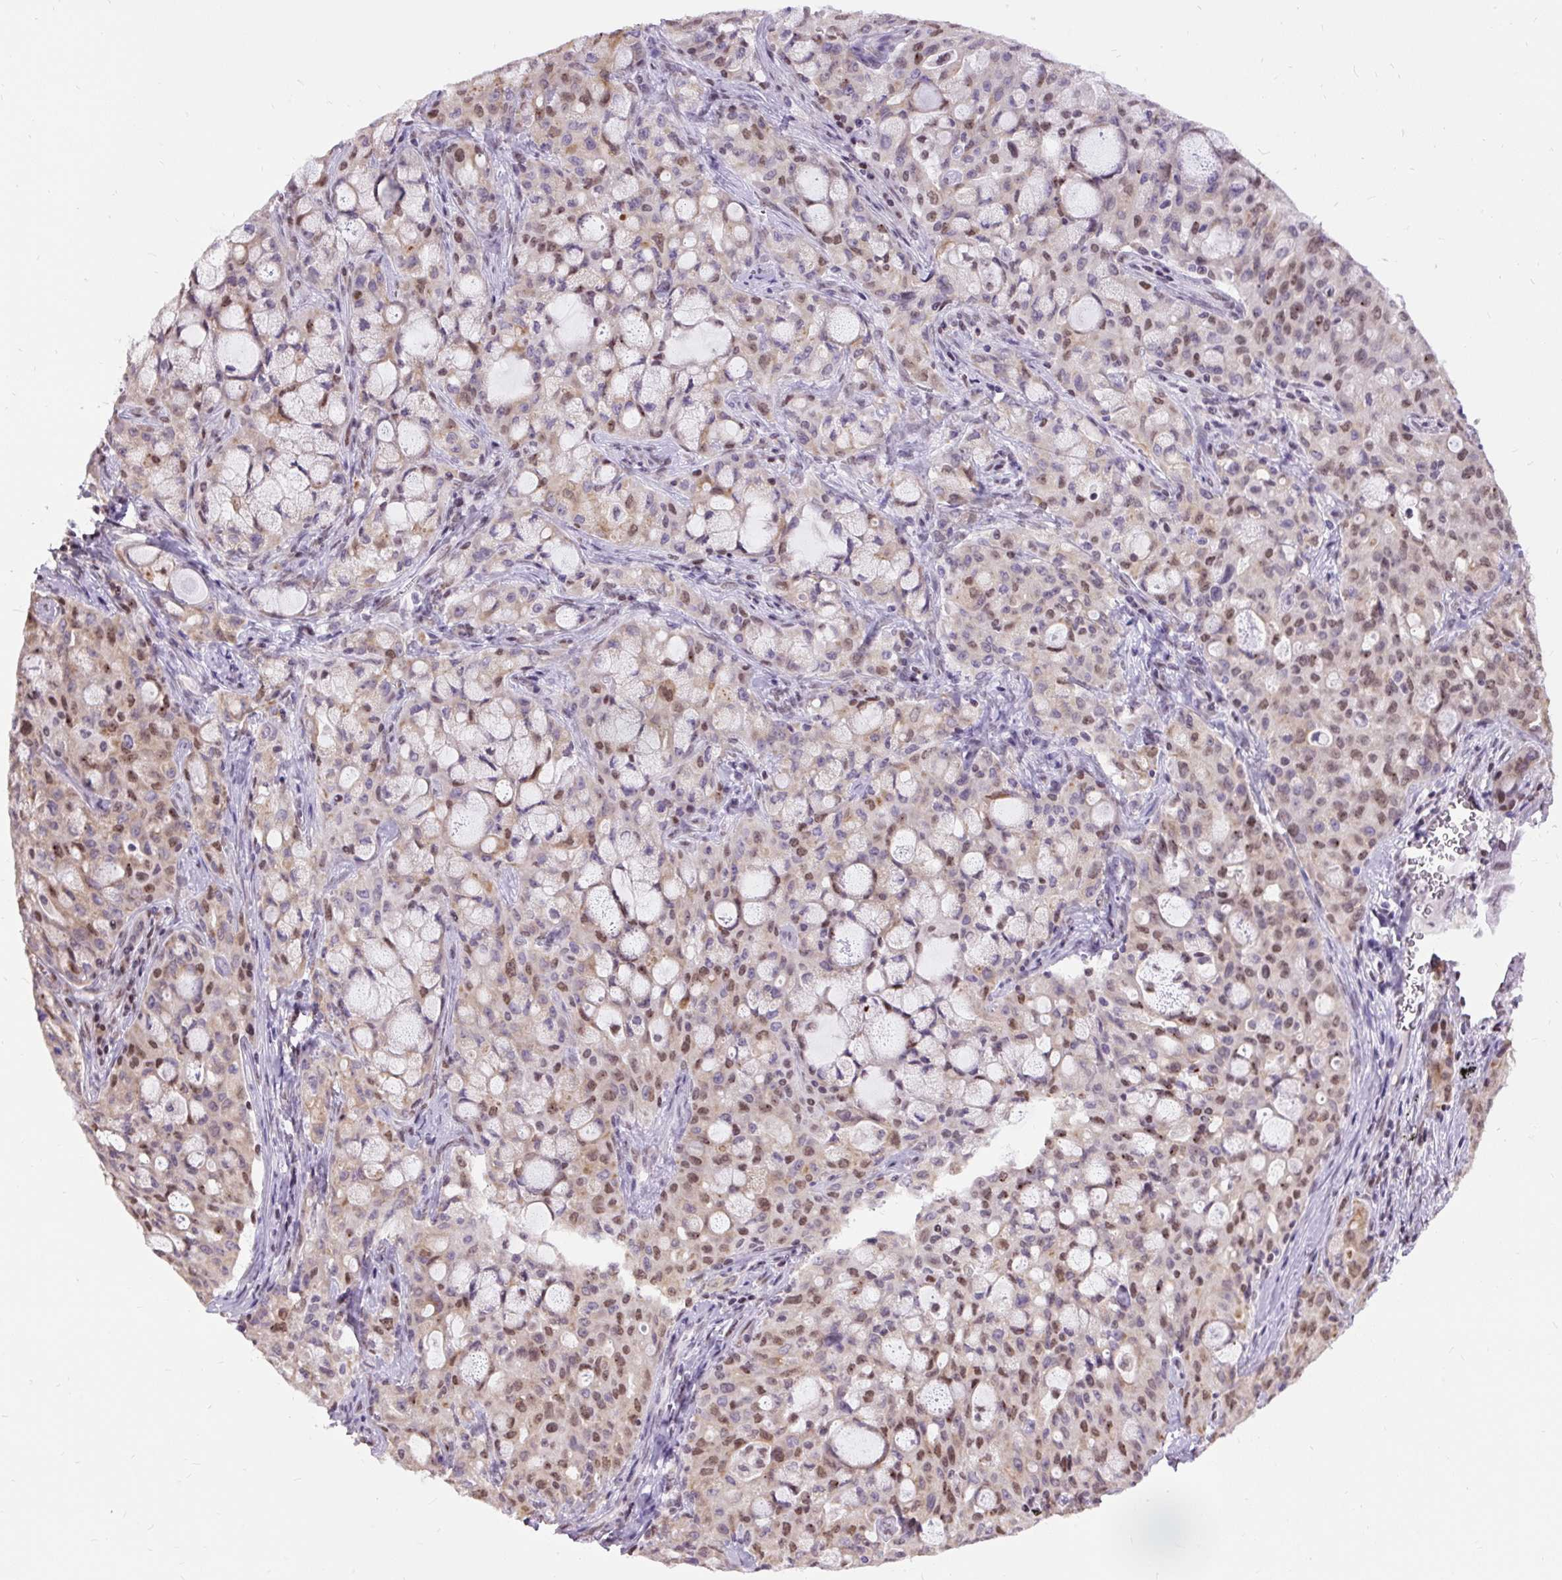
{"staining": {"intensity": "moderate", "quantity": ">75%", "location": "nuclear"}, "tissue": "lung cancer", "cell_type": "Tumor cells", "image_type": "cancer", "snomed": [{"axis": "morphology", "description": "Adenocarcinoma, NOS"}, {"axis": "topography", "description": "Lung"}], "caption": "Brown immunohistochemical staining in human adenocarcinoma (lung) reveals moderate nuclear positivity in about >75% of tumor cells.", "gene": "ZNF672", "patient": {"sex": "female", "age": 44}}